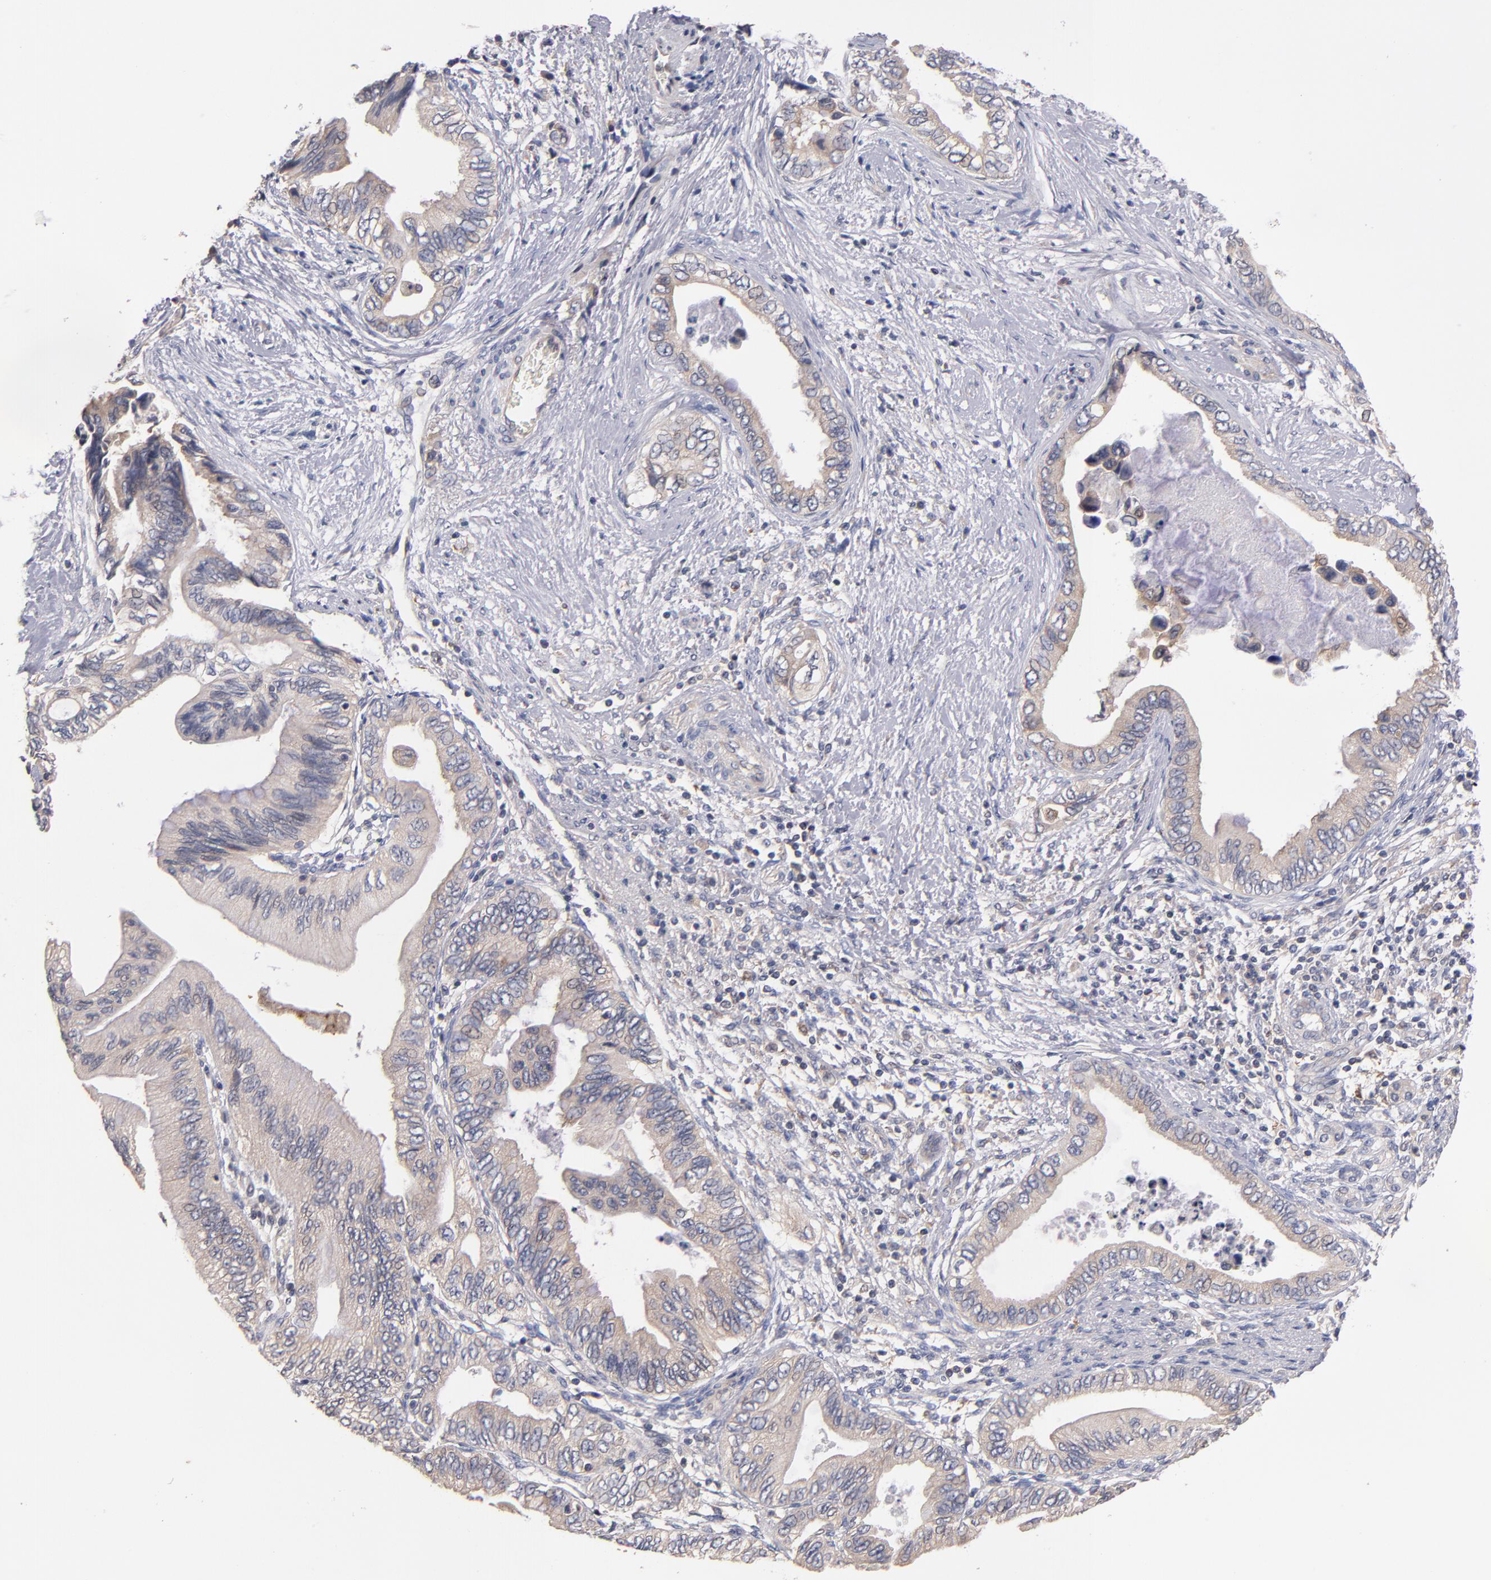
{"staining": {"intensity": "weak", "quantity": ">75%", "location": "cytoplasmic/membranous"}, "tissue": "pancreatic cancer", "cell_type": "Tumor cells", "image_type": "cancer", "snomed": [{"axis": "morphology", "description": "Adenocarcinoma, NOS"}, {"axis": "topography", "description": "Pancreas"}], "caption": "Approximately >75% of tumor cells in pancreatic cancer demonstrate weak cytoplasmic/membranous protein staining as visualized by brown immunohistochemical staining.", "gene": "DACT1", "patient": {"sex": "female", "age": 66}}